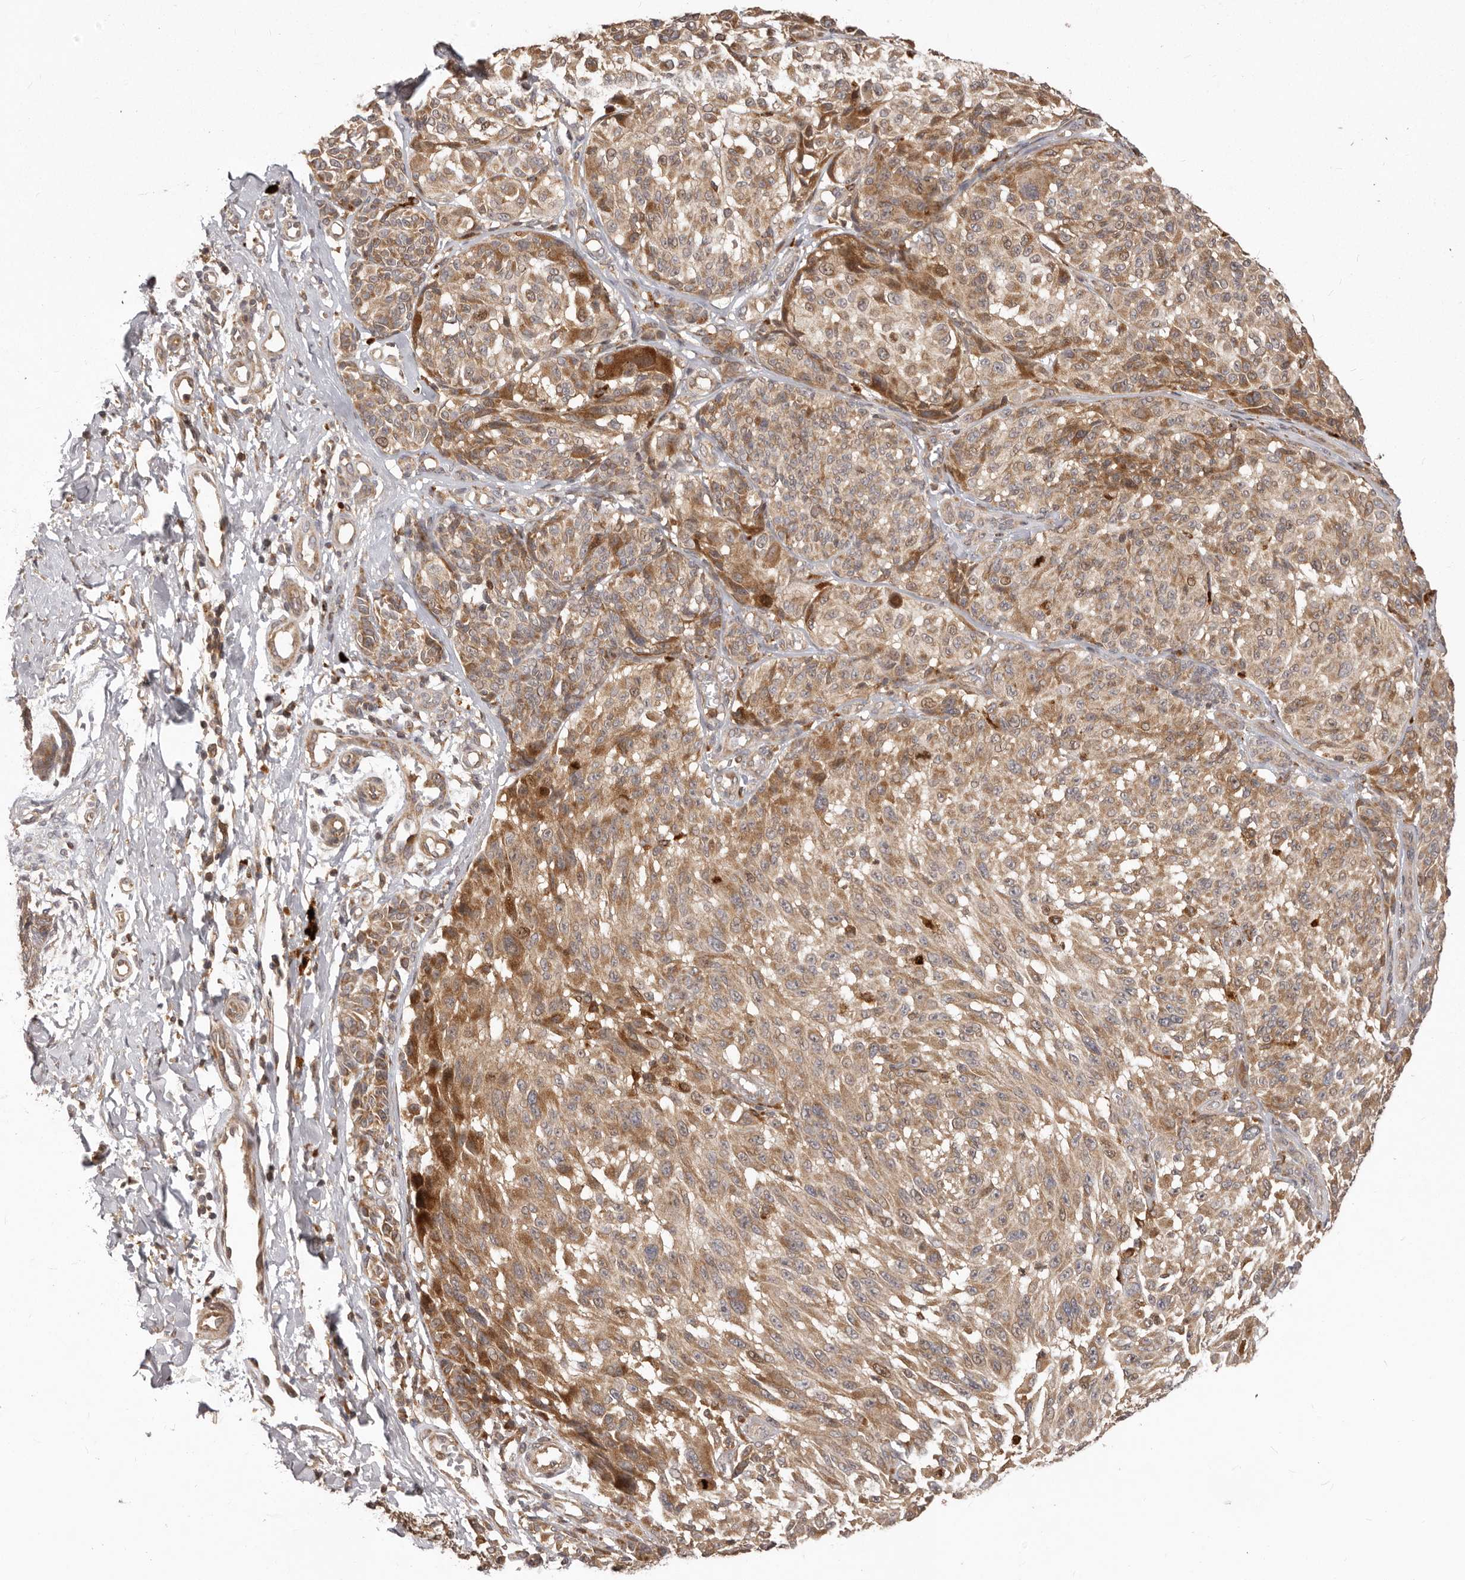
{"staining": {"intensity": "moderate", "quantity": ">75%", "location": "cytoplasmic/membranous"}, "tissue": "melanoma", "cell_type": "Tumor cells", "image_type": "cancer", "snomed": [{"axis": "morphology", "description": "Malignant melanoma, NOS"}, {"axis": "topography", "description": "Skin"}], "caption": "Melanoma was stained to show a protein in brown. There is medium levels of moderate cytoplasmic/membranous expression in about >75% of tumor cells.", "gene": "RNF187", "patient": {"sex": "male", "age": 83}}